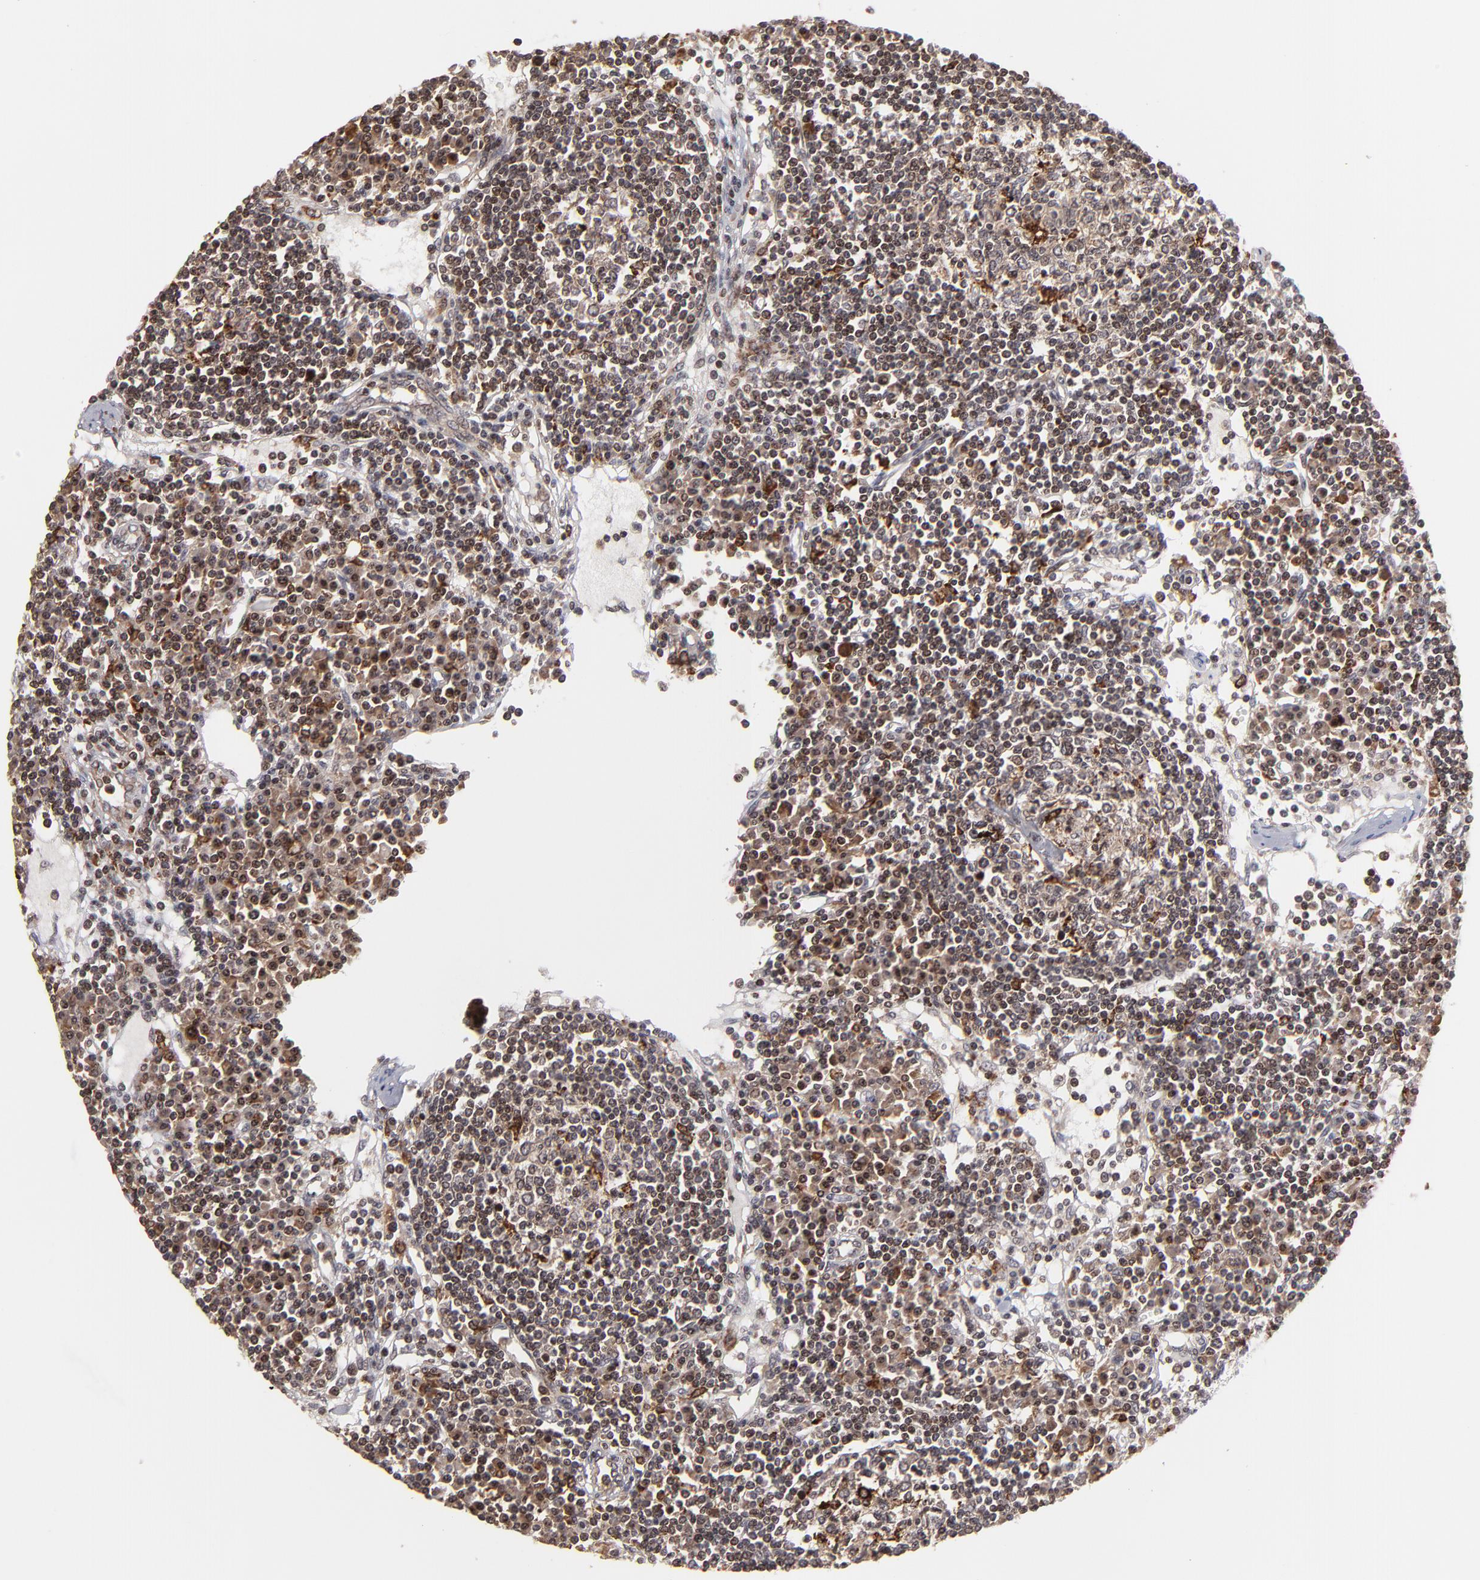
{"staining": {"intensity": "strong", "quantity": ">75%", "location": "cytoplasmic/membranous,nuclear"}, "tissue": "lymph node", "cell_type": "Germinal center cells", "image_type": "normal", "snomed": [{"axis": "morphology", "description": "Normal tissue, NOS"}, {"axis": "topography", "description": "Lymph node"}], "caption": "Germinal center cells reveal high levels of strong cytoplasmic/membranous,nuclear expression in about >75% of cells in unremarkable human lymph node.", "gene": "RGS6", "patient": {"sex": "female", "age": 62}}